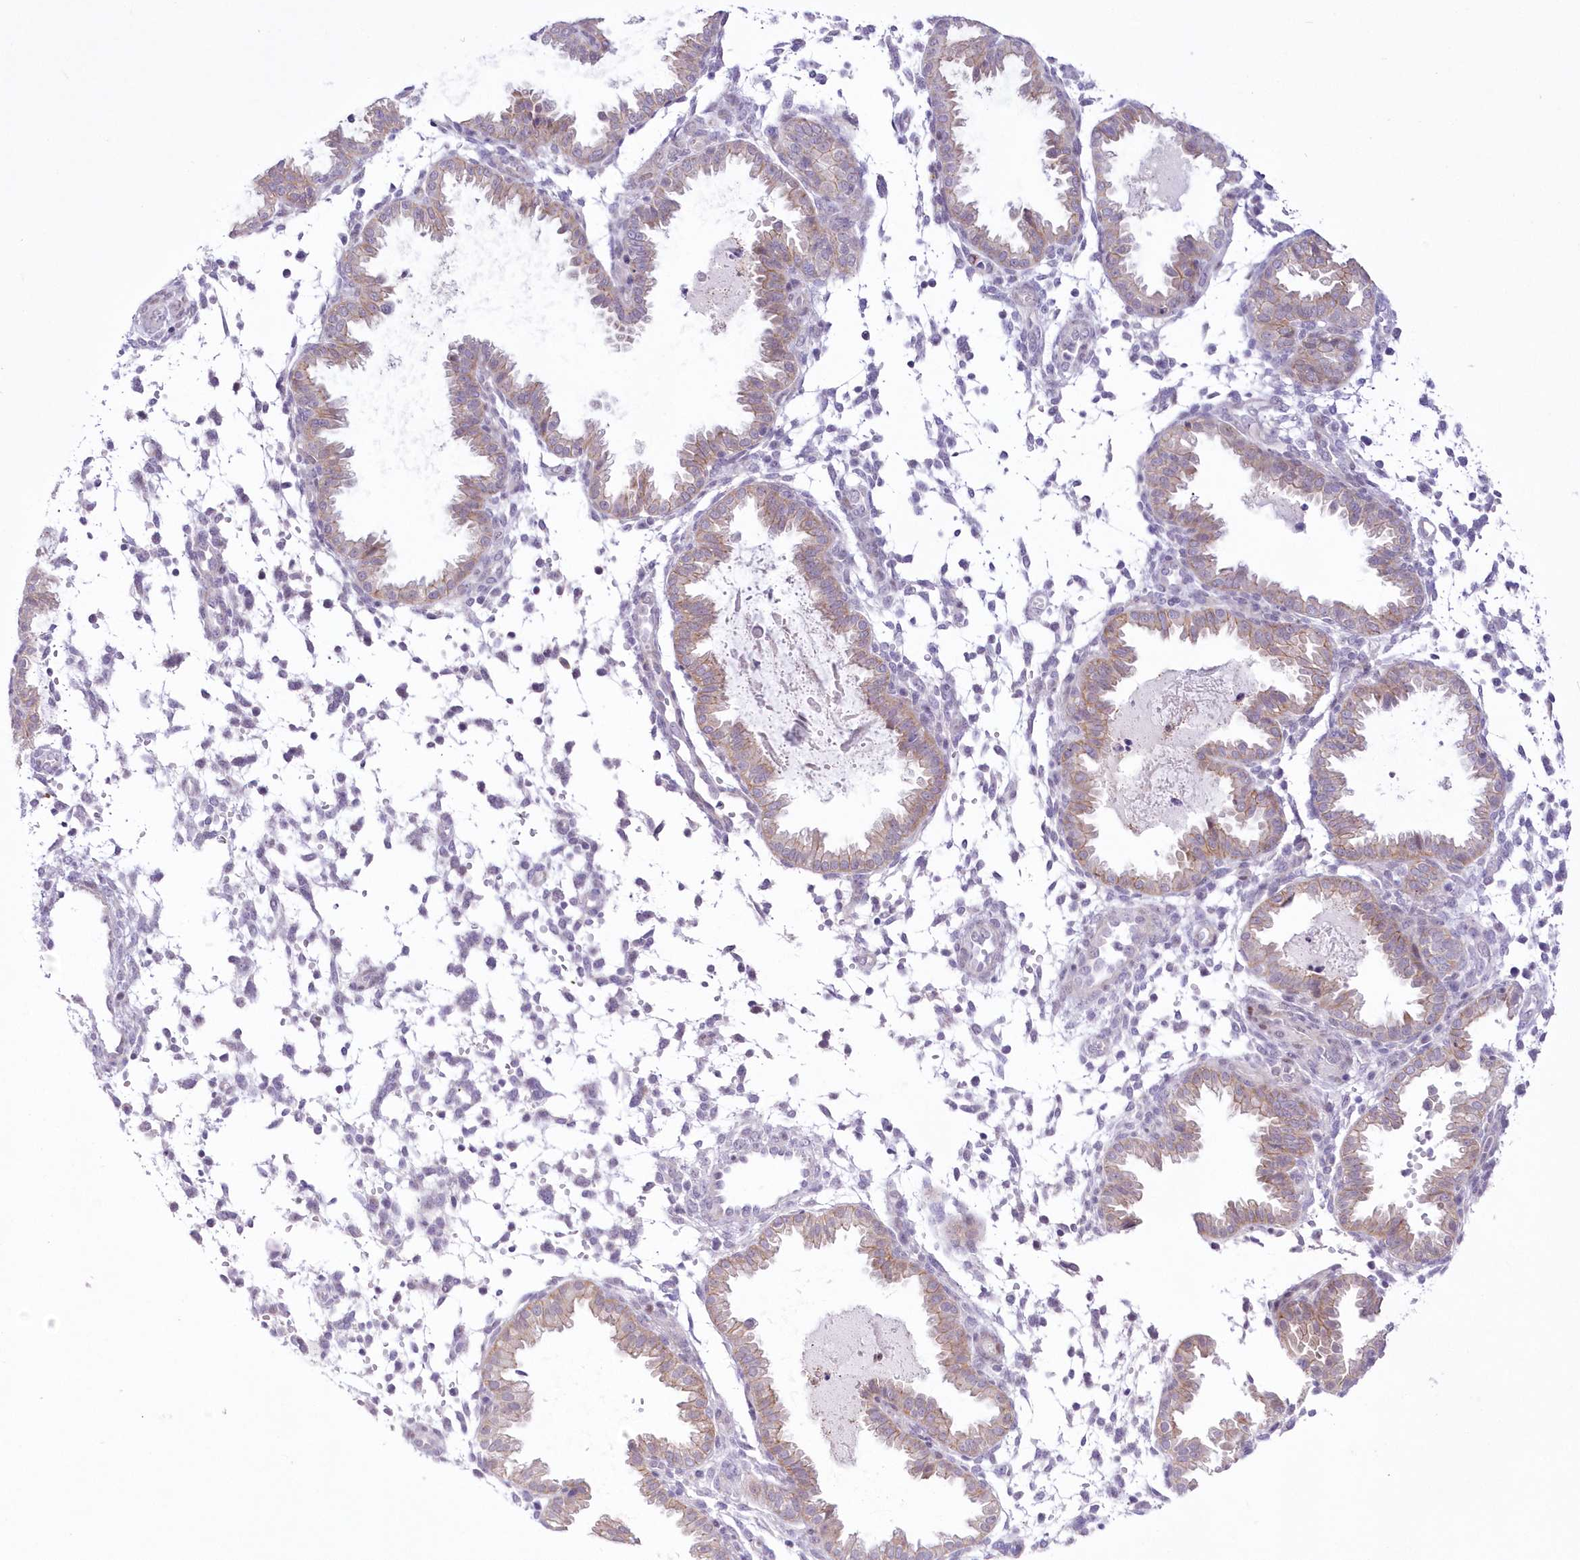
{"staining": {"intensity": "negative", "quantity": "none", "location": "none"}, "tissue": "endometrium", "cell_type": "Cells in endometrial stroma", "image_type": "normal", "snomed": [{"axis": "morphology", "description": "Normal tissue, NOS"}, {"axis": "topography", "description": "Endometrium"}], "caption": "This is an IHC histopathology image of benign endometrium. There is no positivity in cells in endometrial stroma.", "gene": "FAM241B", "patient": {"sex": "female", "age": 33}}